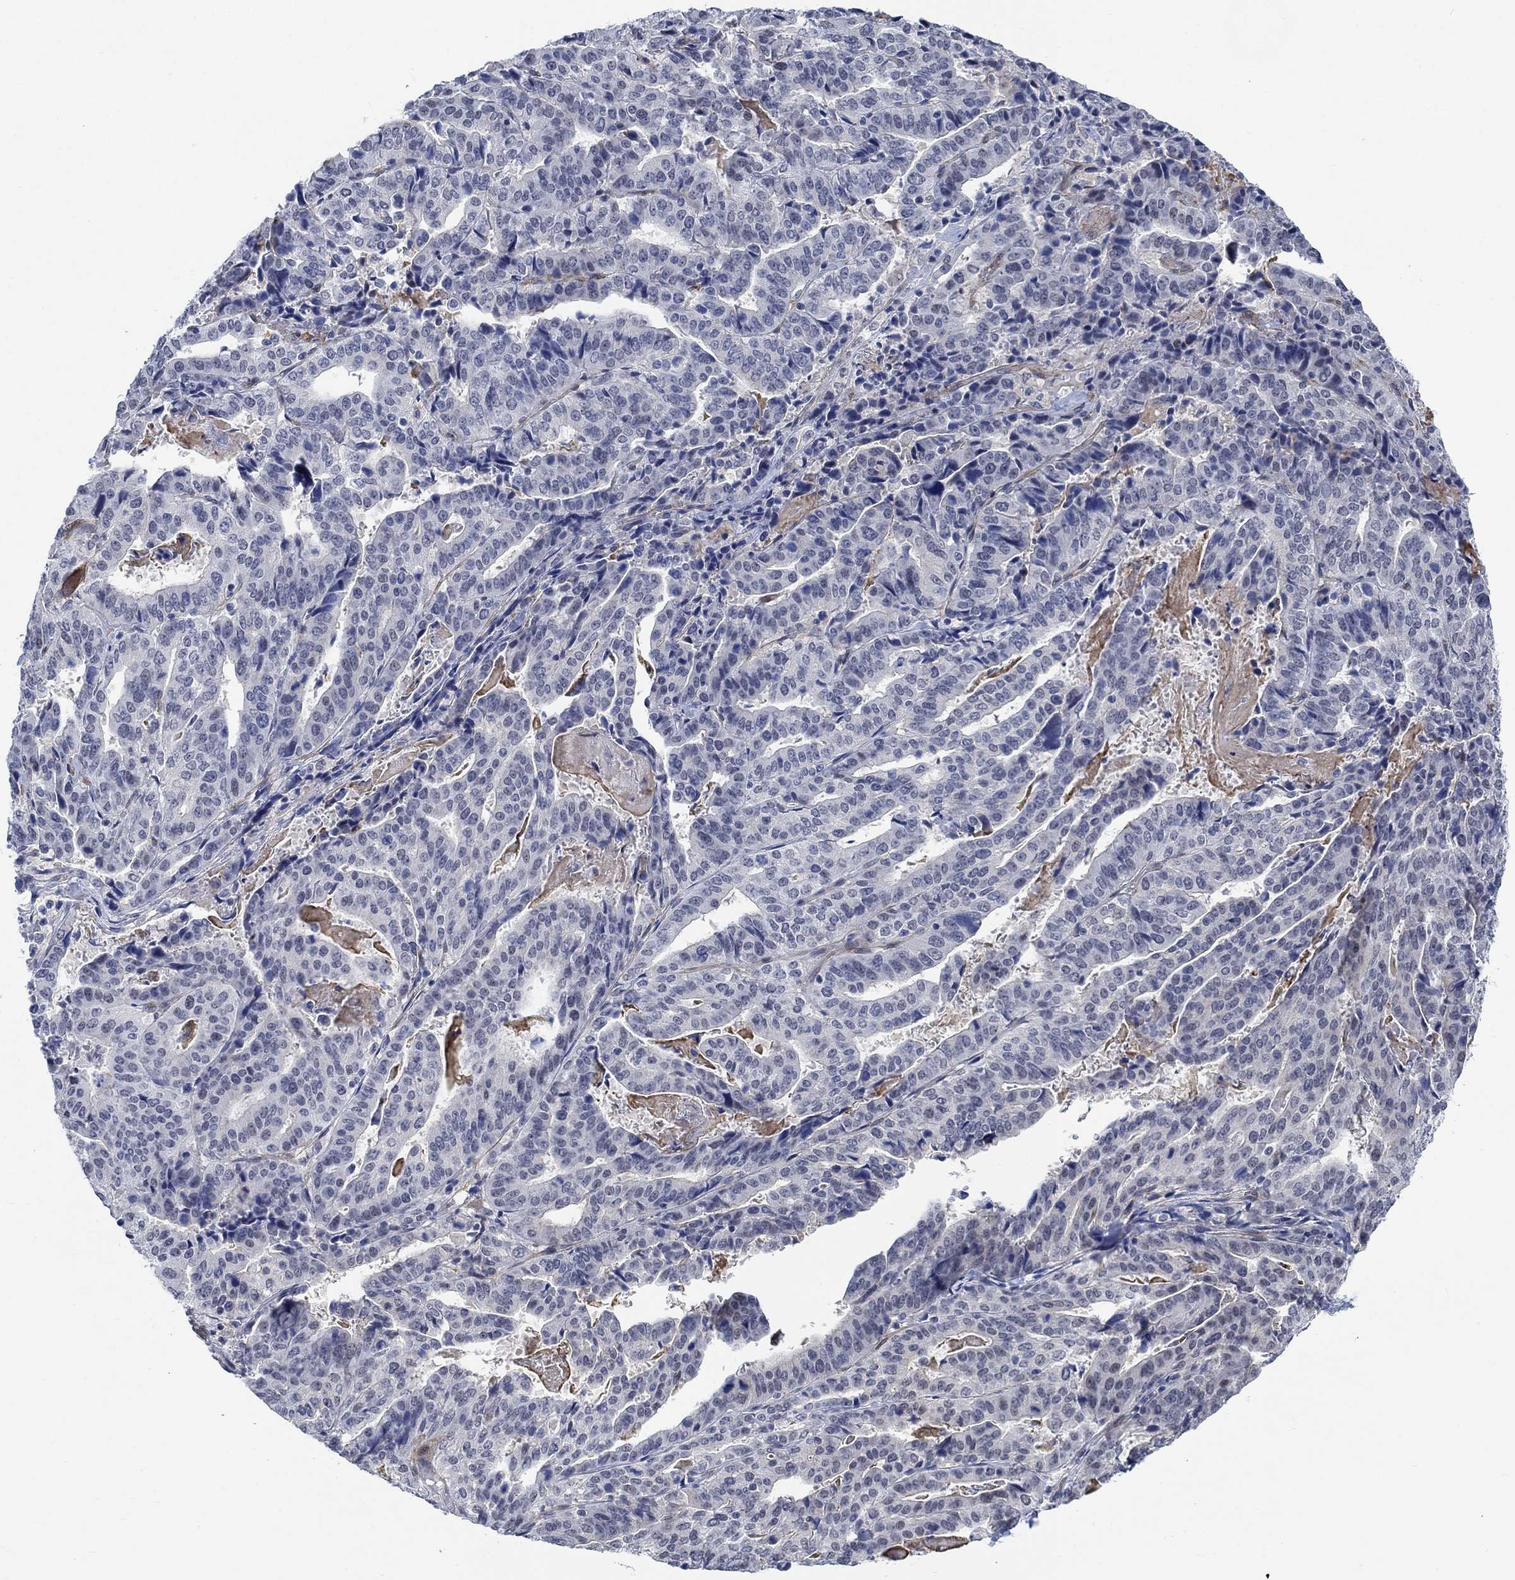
{"staining": {"intensity": "negative", "quantity": "none", "location": "none"}, "tissue": "stomach cancer", "cell_type": "Tumor cells", "image_type": "cancer", "snomed": [{"axis": "morphology", "description": "Adenocarcinoma, NOS"}, {"axis": "topography", "description": "Stomach"}], "caption": "IHC of stomach cancer (adenocarcinoma) reveals no staining in tumor cells.", "gene": "KCNH8", "patient": {"sex": "male", "age": 48}}